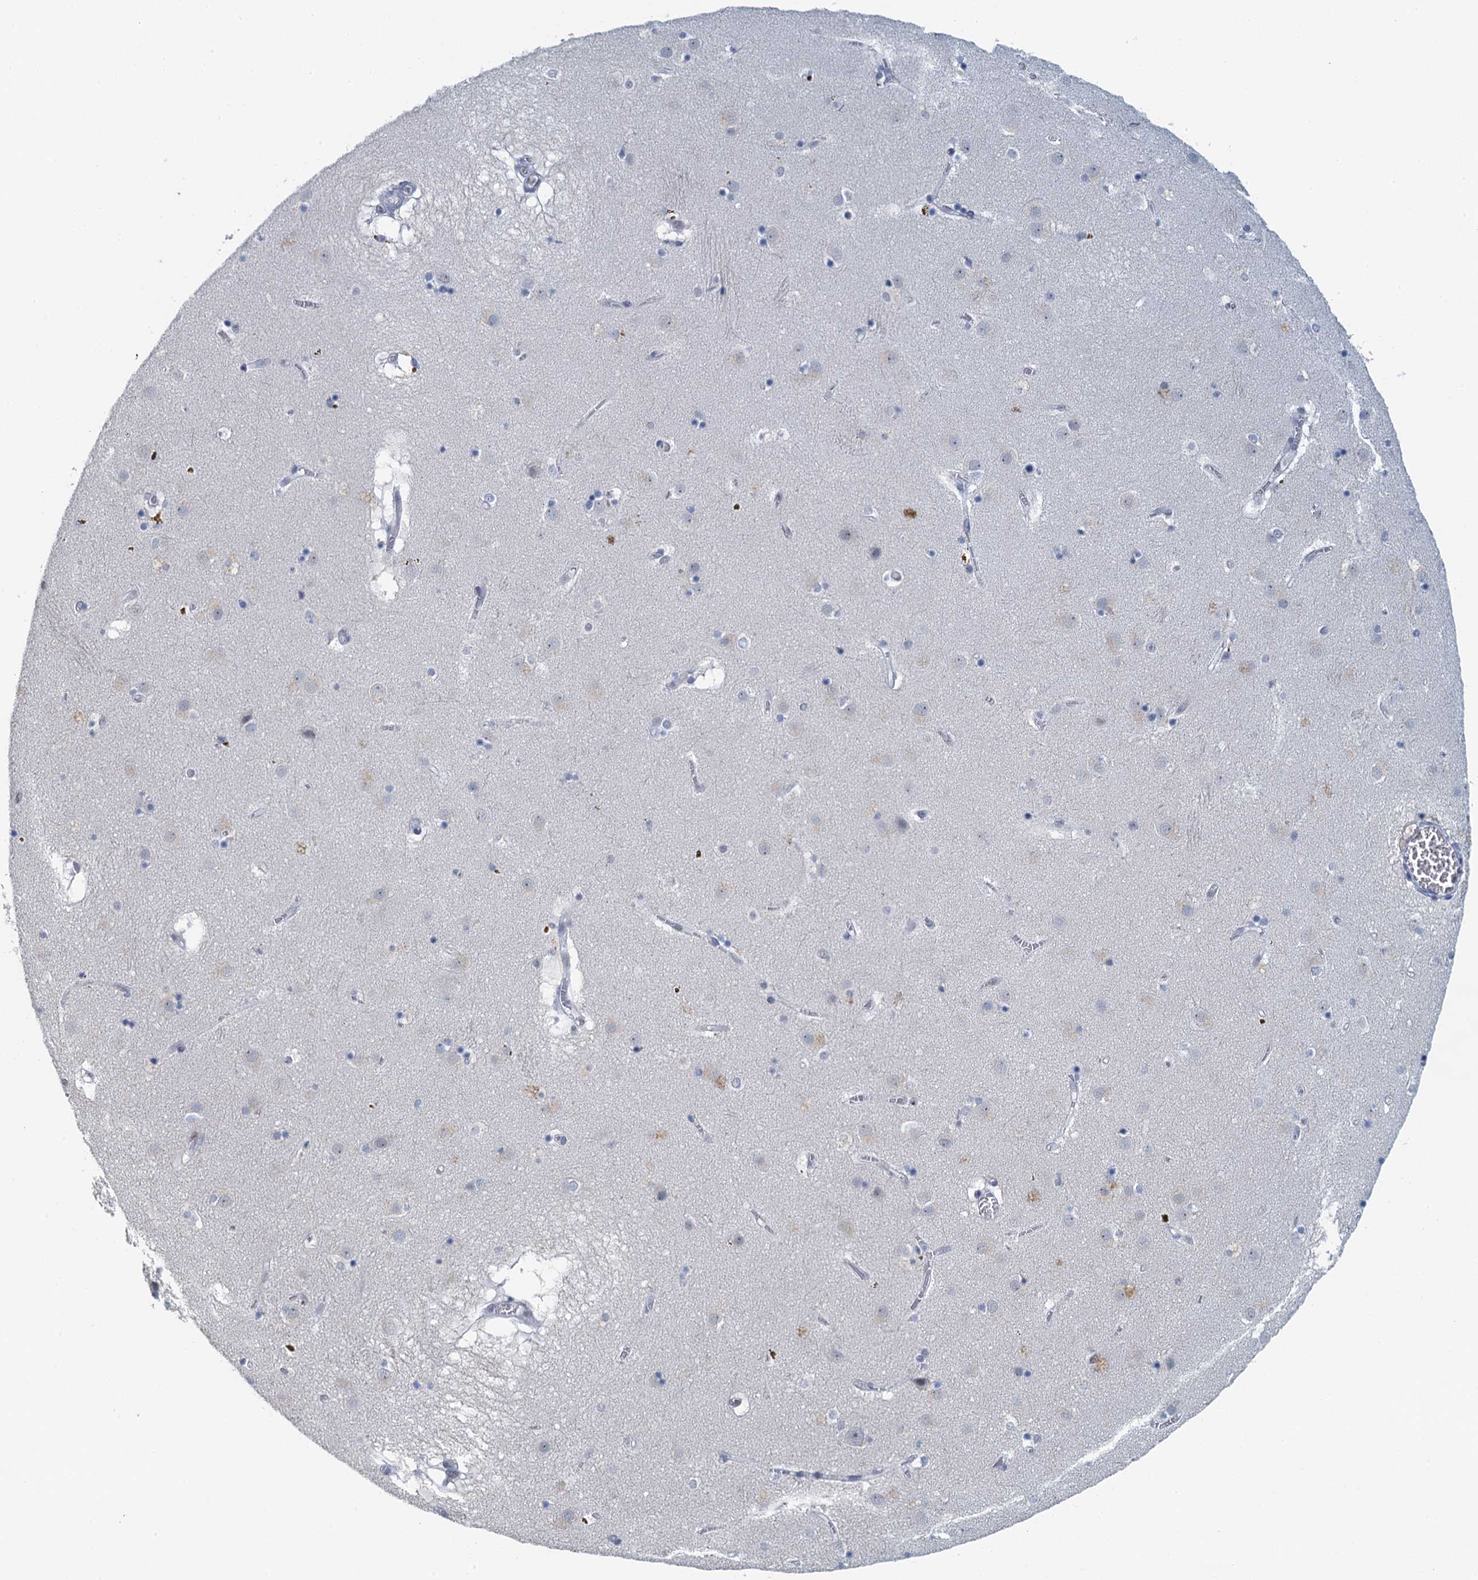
{"staining": {"intensity": "negative", "quantity": "none", "location": "none"}, "tissue": "caudate", "cell_type": "Glial cells", "image_type": "normal", "snomed": [{"axis": "morphology", "description": "Normal tissue, NOS"}, {"axis": "topography", "description": "Lateral ventricle wall"}], "caption": "Glial cells are negative for protein expression in unremarkable human caudate. (Immunohistochemistry, brightfield microscopy, high magnification).", "gene": "TTLL9", "patient": {"sex": "male", "age": 70}}